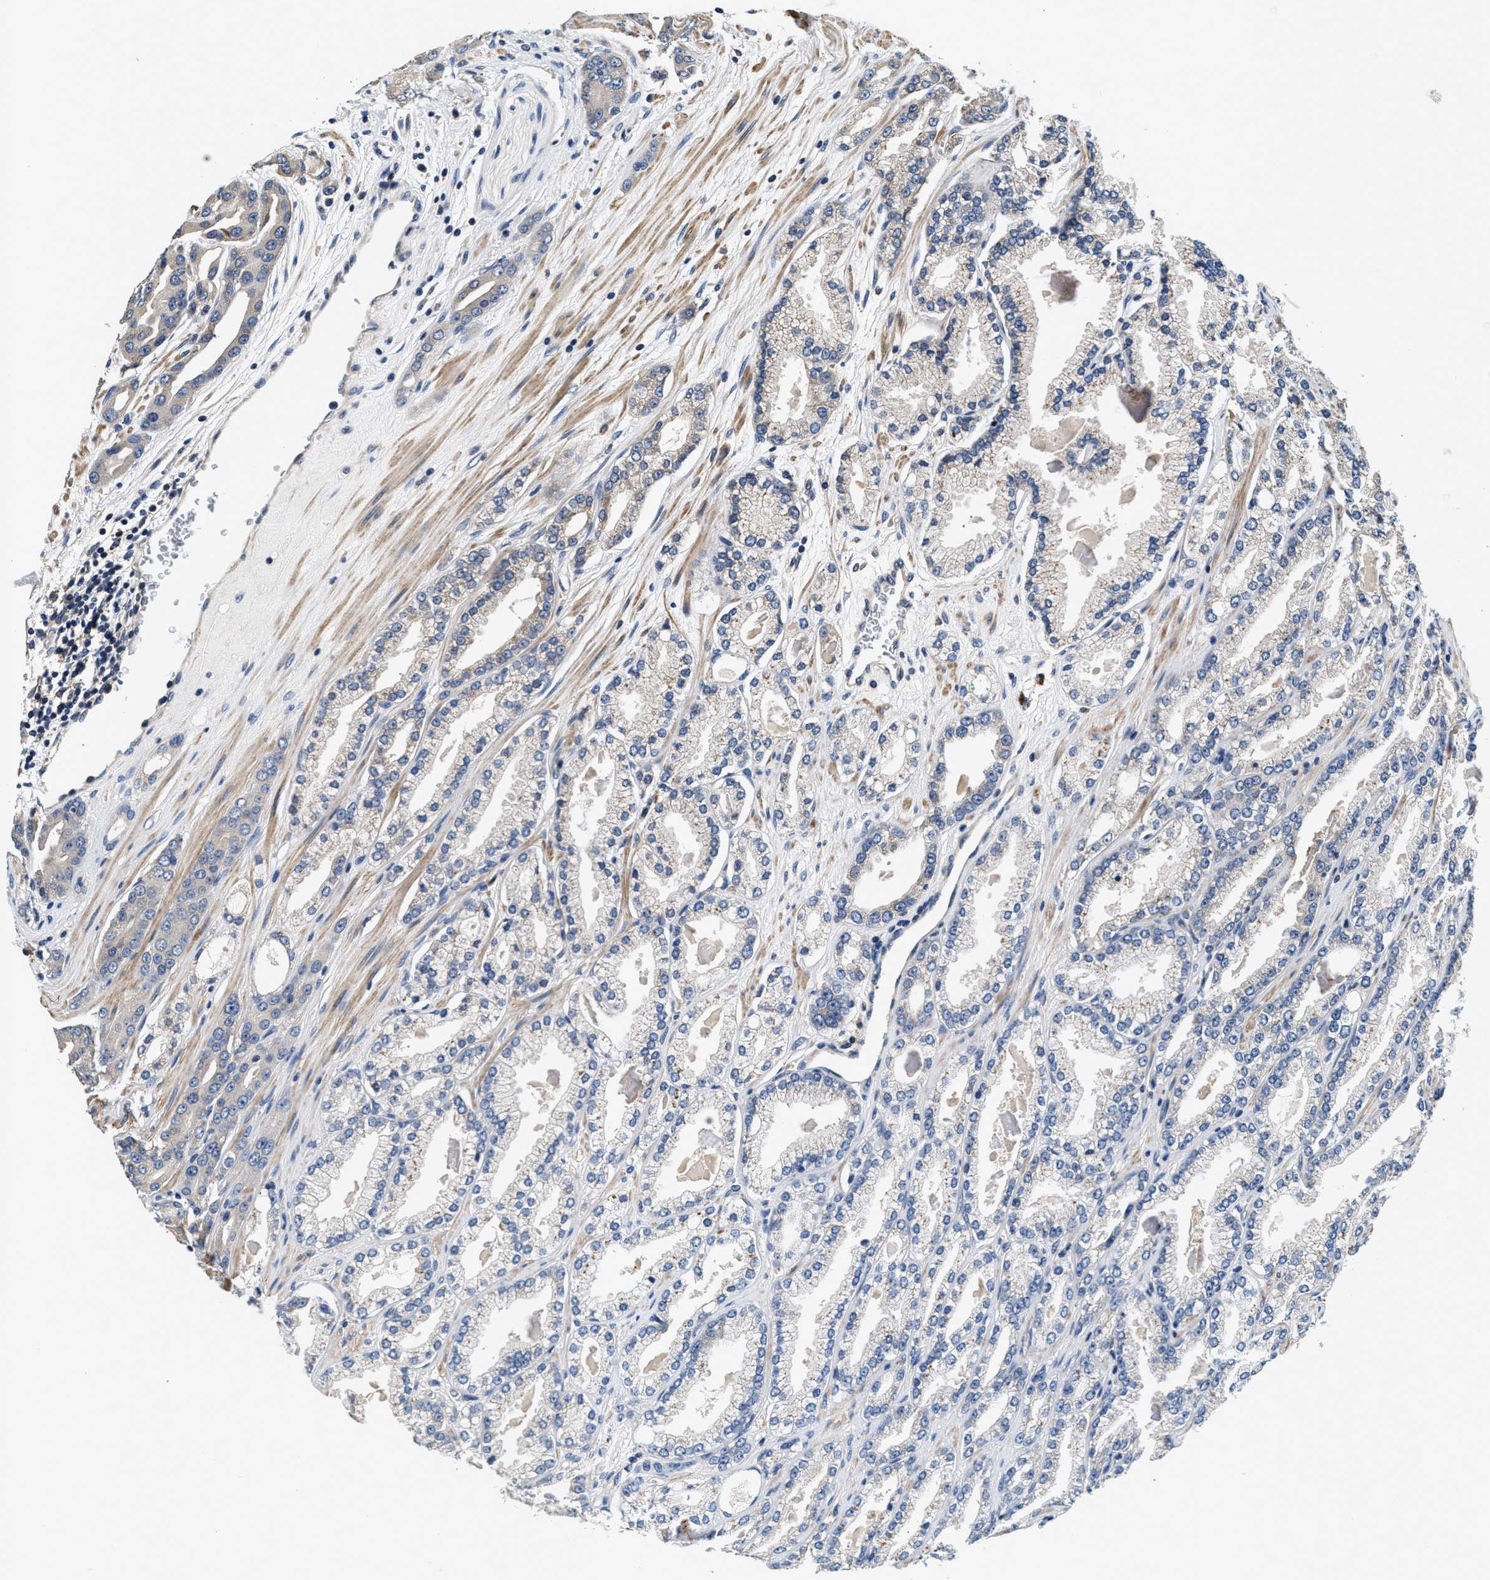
{"staining": {"intensity": "weak", "quantity": "<25%", "location": "cytoplasmic/membranous"}, "tissue": "prostate cancer", "cell_type": "Tumor cells", "image_type": "cancer", "snomed": [{"axis": "morphology", "description": "Adenocarcinoma, High grade"}, {"axis": "topography", "description": "Prostate"}], "caption": "Tumor cells show no significant protein staining in prostate high-grade adenocarcinoma.", "gene": "ANKIB1", "patient": {"sex": "male", "age": 71}}